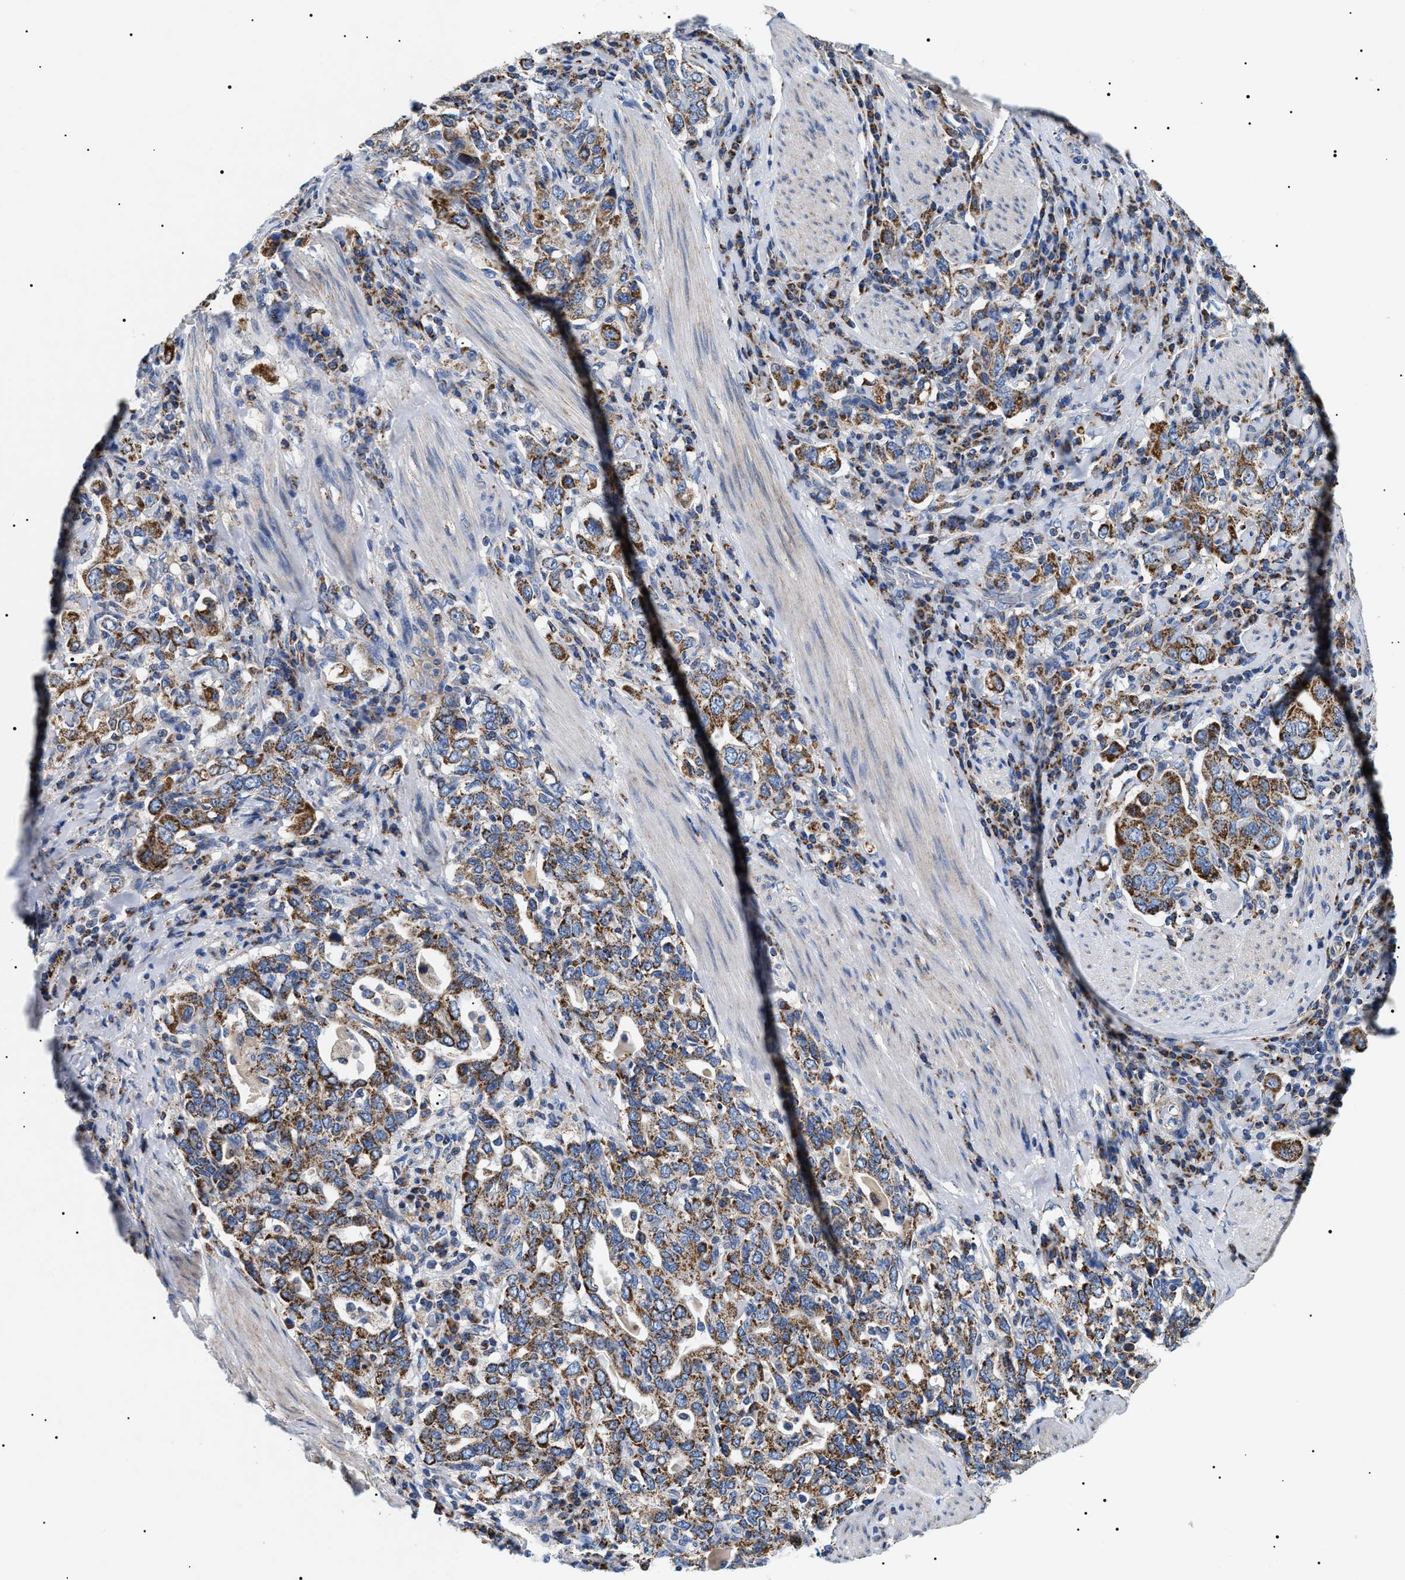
{"staining": {"intensity": "strong", "quantity": ">75%", "location": "cytoplasmic/membranous"}, "tissue": "stomach cancer", "cell_type": "Tumor cells", "image_type": "cancer", "snomed": [{"axis": "morphology", "description": "Adenocarcinoma, NOS"}, {"axis": "topography", "description": "Stomach, upper"}], "caption": "DAB immunohistochemical staining of human stomach adenocarcinoma displays strong cytoplasmic/membranous protein positivity in approximately >75% of tumor cells. Nuclei are stained in blue.", "gene": "OXSM", "patient": {"sex": "male", "age": 62}}